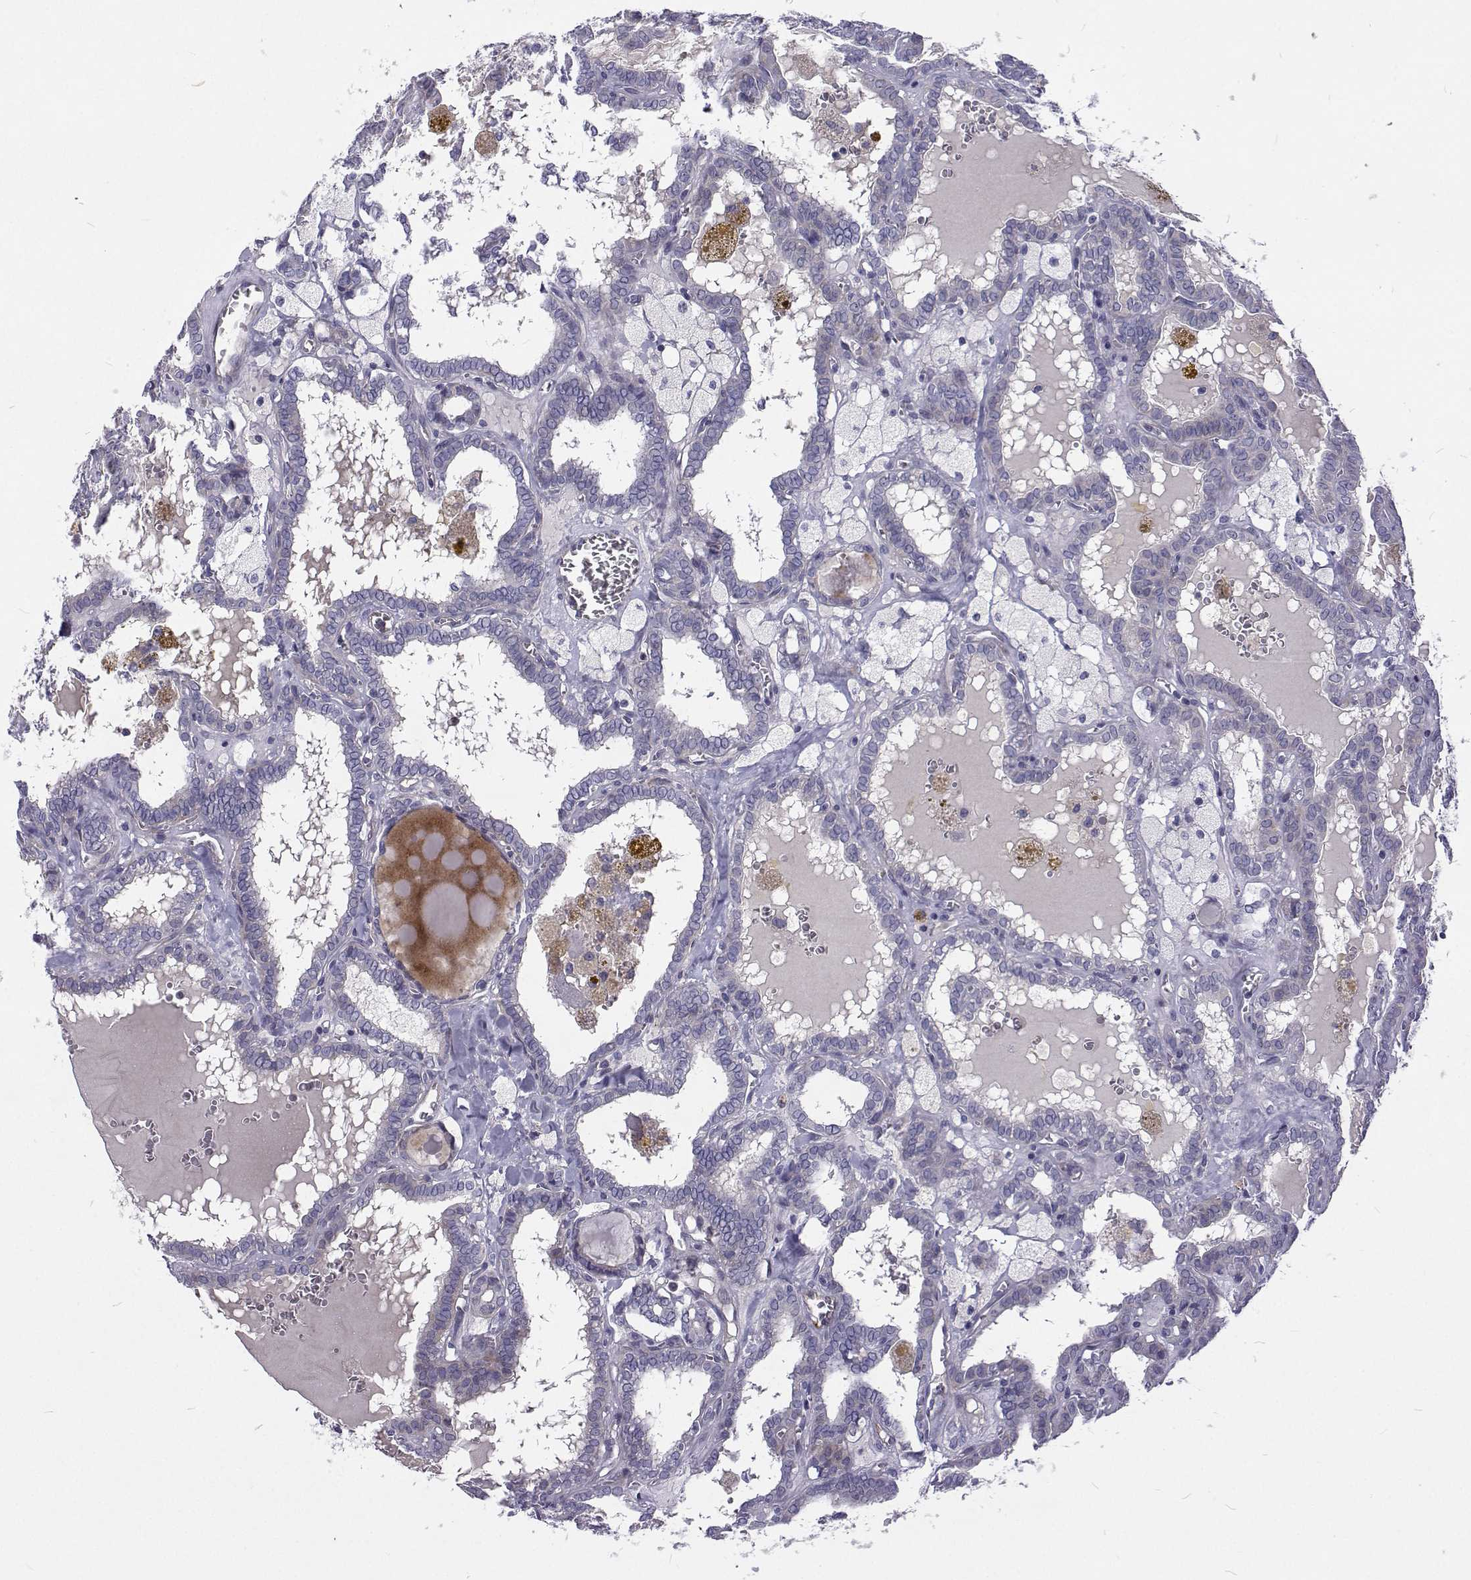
{"staining": {"intensity": "negative", "quantity": "none", "location": "none"}, "tissue": "thyroid cancer", "cell_type": "Tumor cells", "image_type": "cancer", "snomed": [{"axis": "morphology", "description": "Papillary adenocarcinoma, NOS"}, {"axis": "topography", "description": "Thyroid gland"}], "caption": "Tumor cells show no significant protein positivity in thyroid papillary adenocarcinoma.", "gene": "NPR3", "patient": {"sex": "female", "age": 39}}